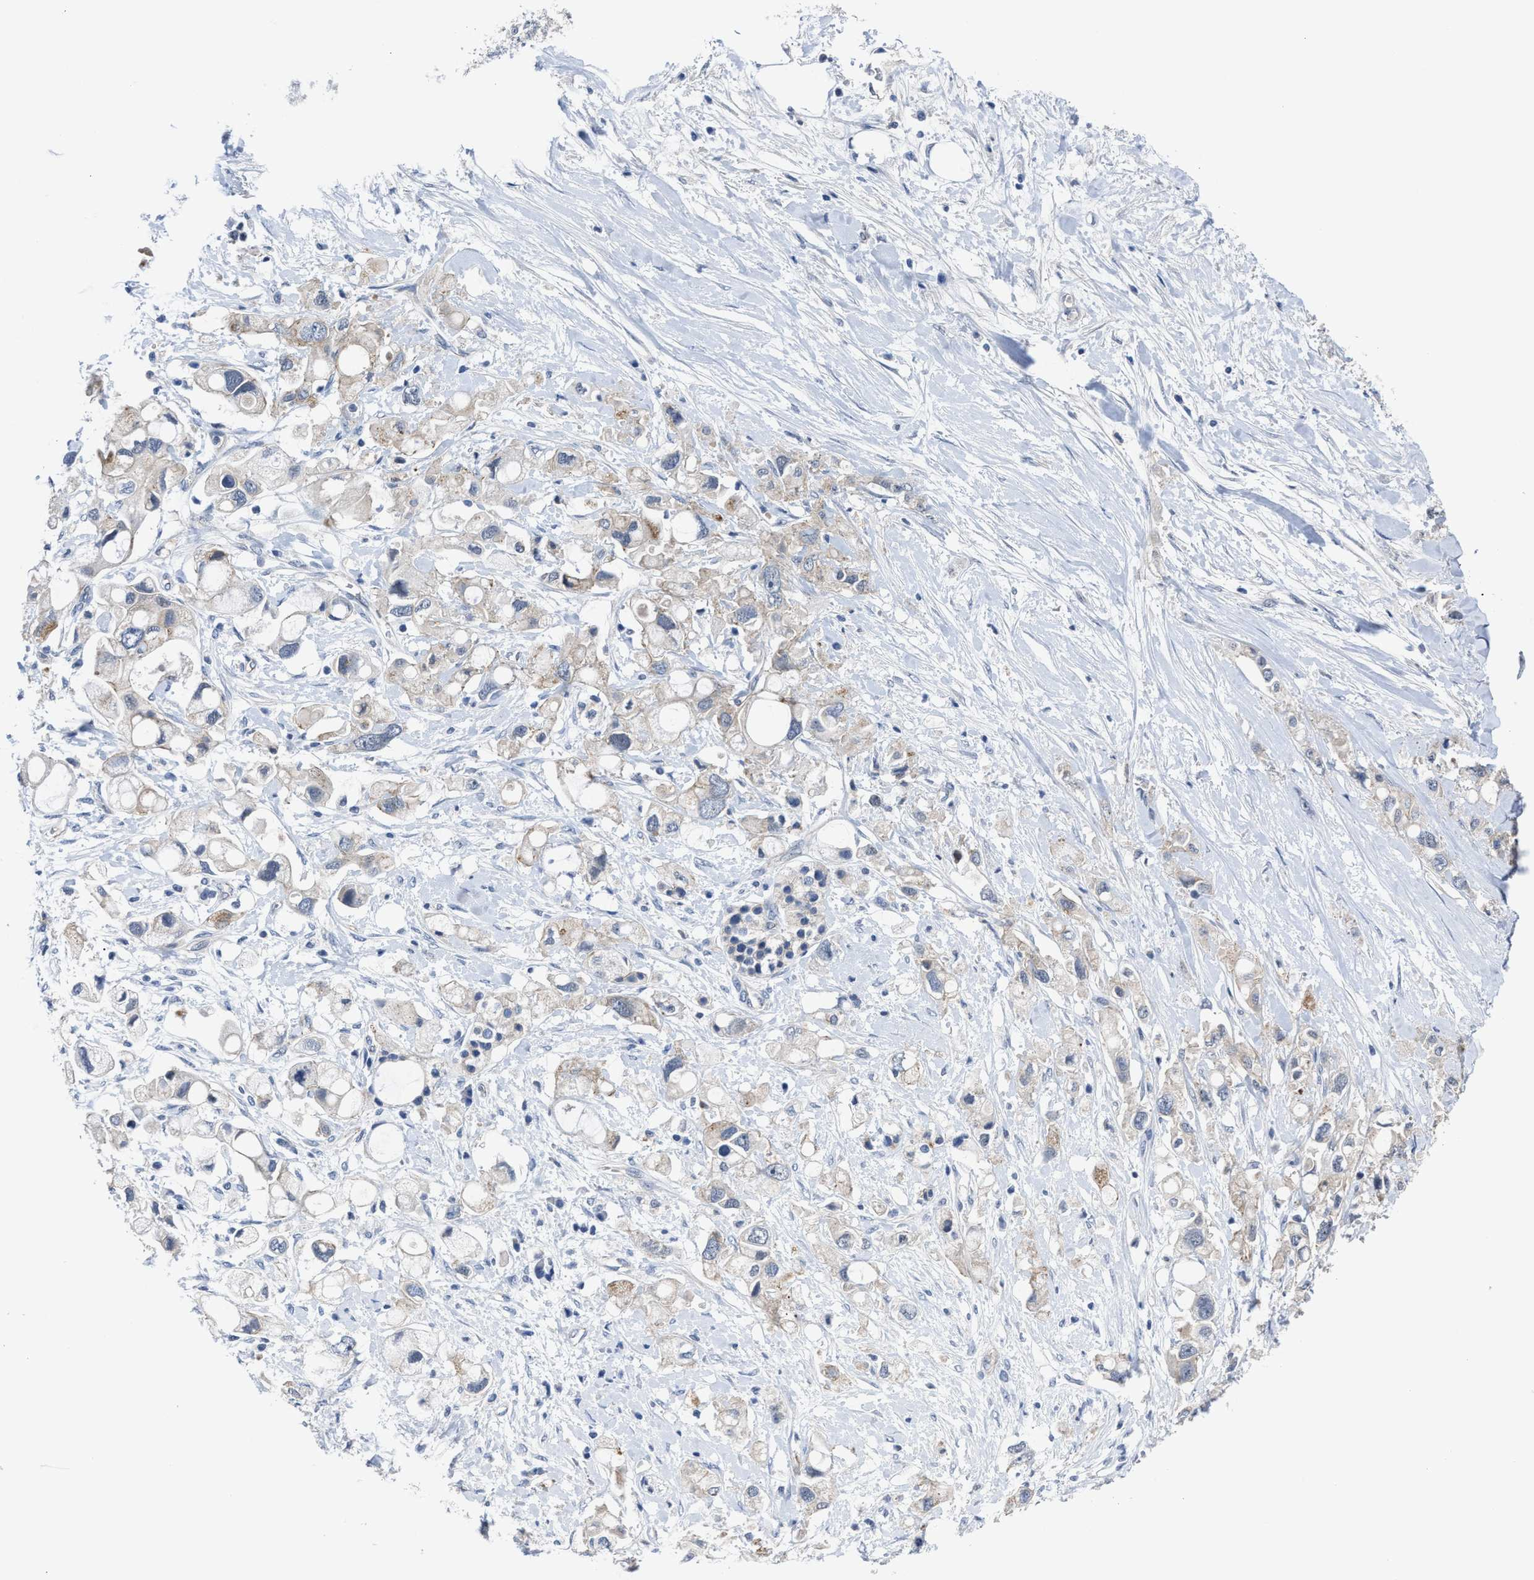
{"staining": {"intensity": "weak", "quantity": "<25%", "location": "cytoplasmic/membranous"}, "tissue": "pancreatic cancer", "cell_type": "Tumor cells", "image_type": "cancer", "snomed": [{"axis": "morphology", "description": "Adenocarcinoma, NOS"}, {"axis": "topography", "description": "Pancreas"}], "caption": "Protein analysis of pancreatic adenocarcinoma exhibits no significant positivity in tumor cells.", "gene": "GHITM", "patient": {"sex": "female", "age": 56}}